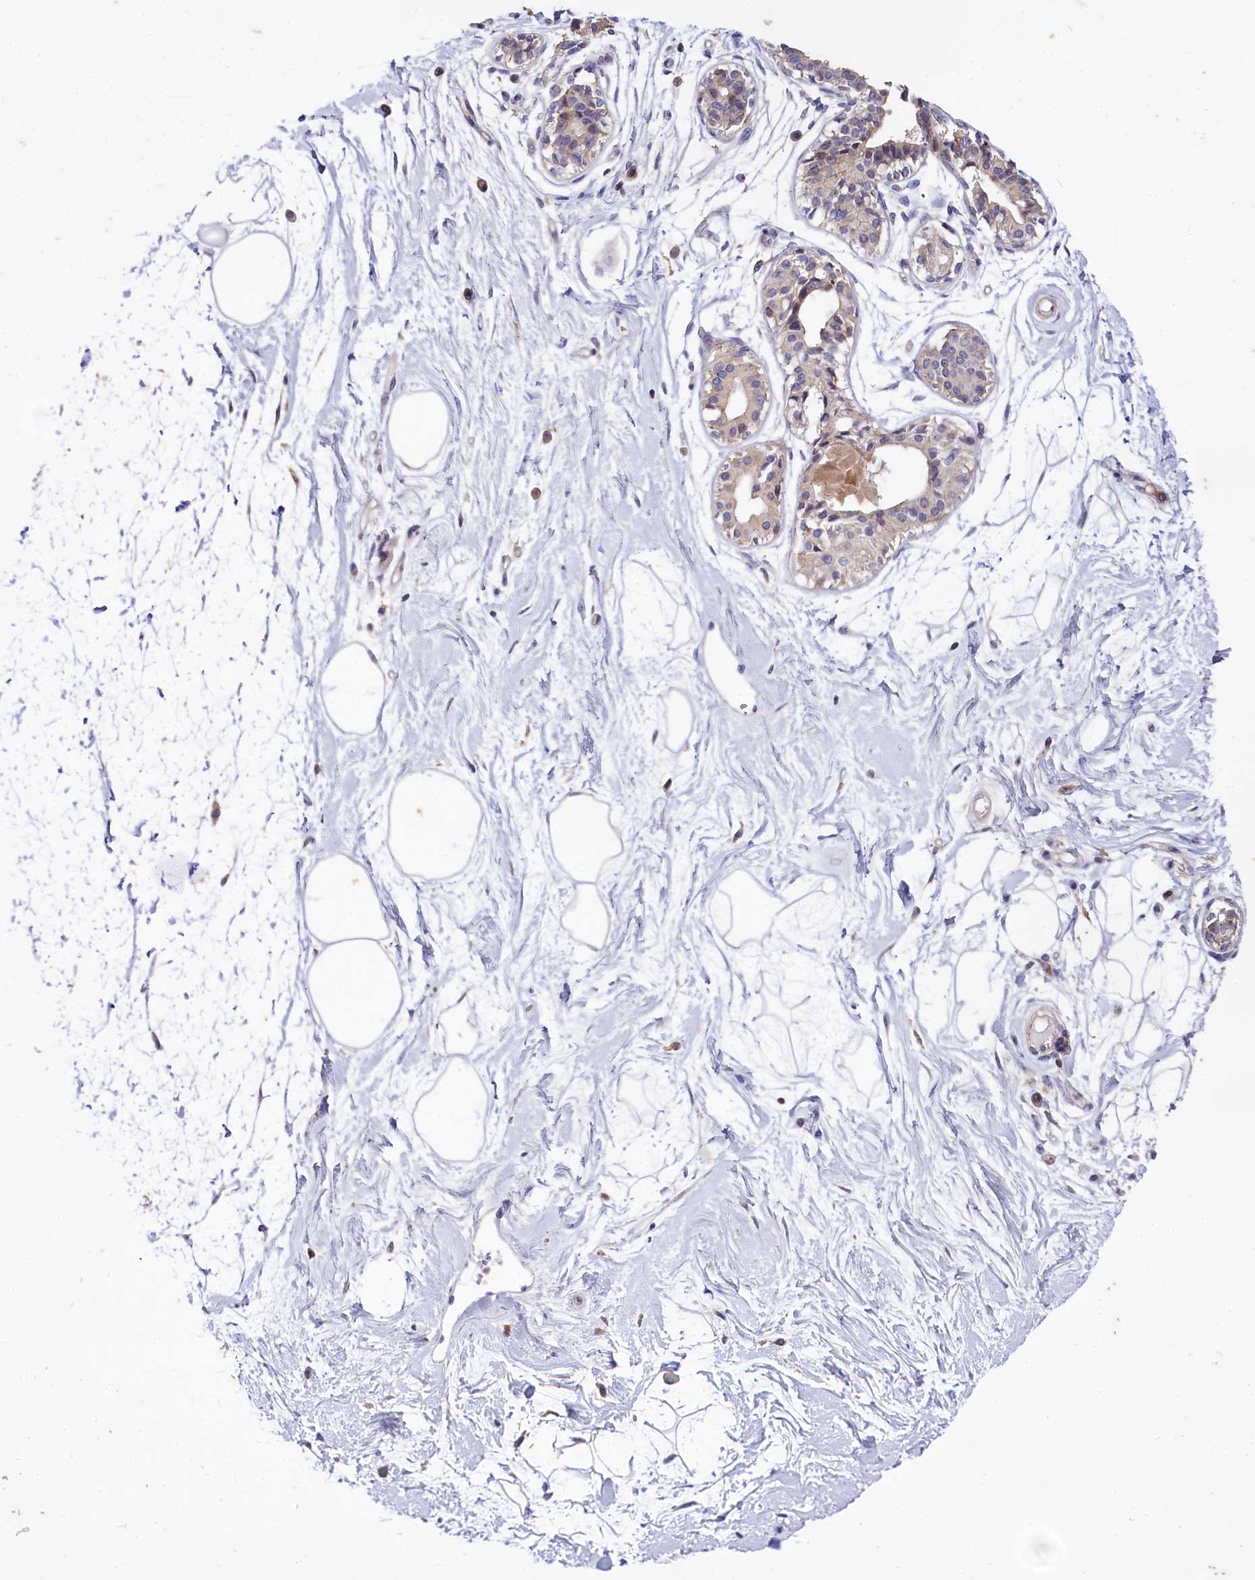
{"staining": {"intensity": "negative", "quantity": "none", "location": "none"}, "tissue": "breast", "cell_type": "Adipocytes", "image_type": "normal", "snomed": [{"axis": "morphology", "description": "Normal tissue, NOS"}, {"axis": "topography", "description": "Breast"}], "caption": "Adipocytes show no significant staining in normal breast.", "gene": "RPUSD3", "patient": {"sex": "female", "age": 45}}